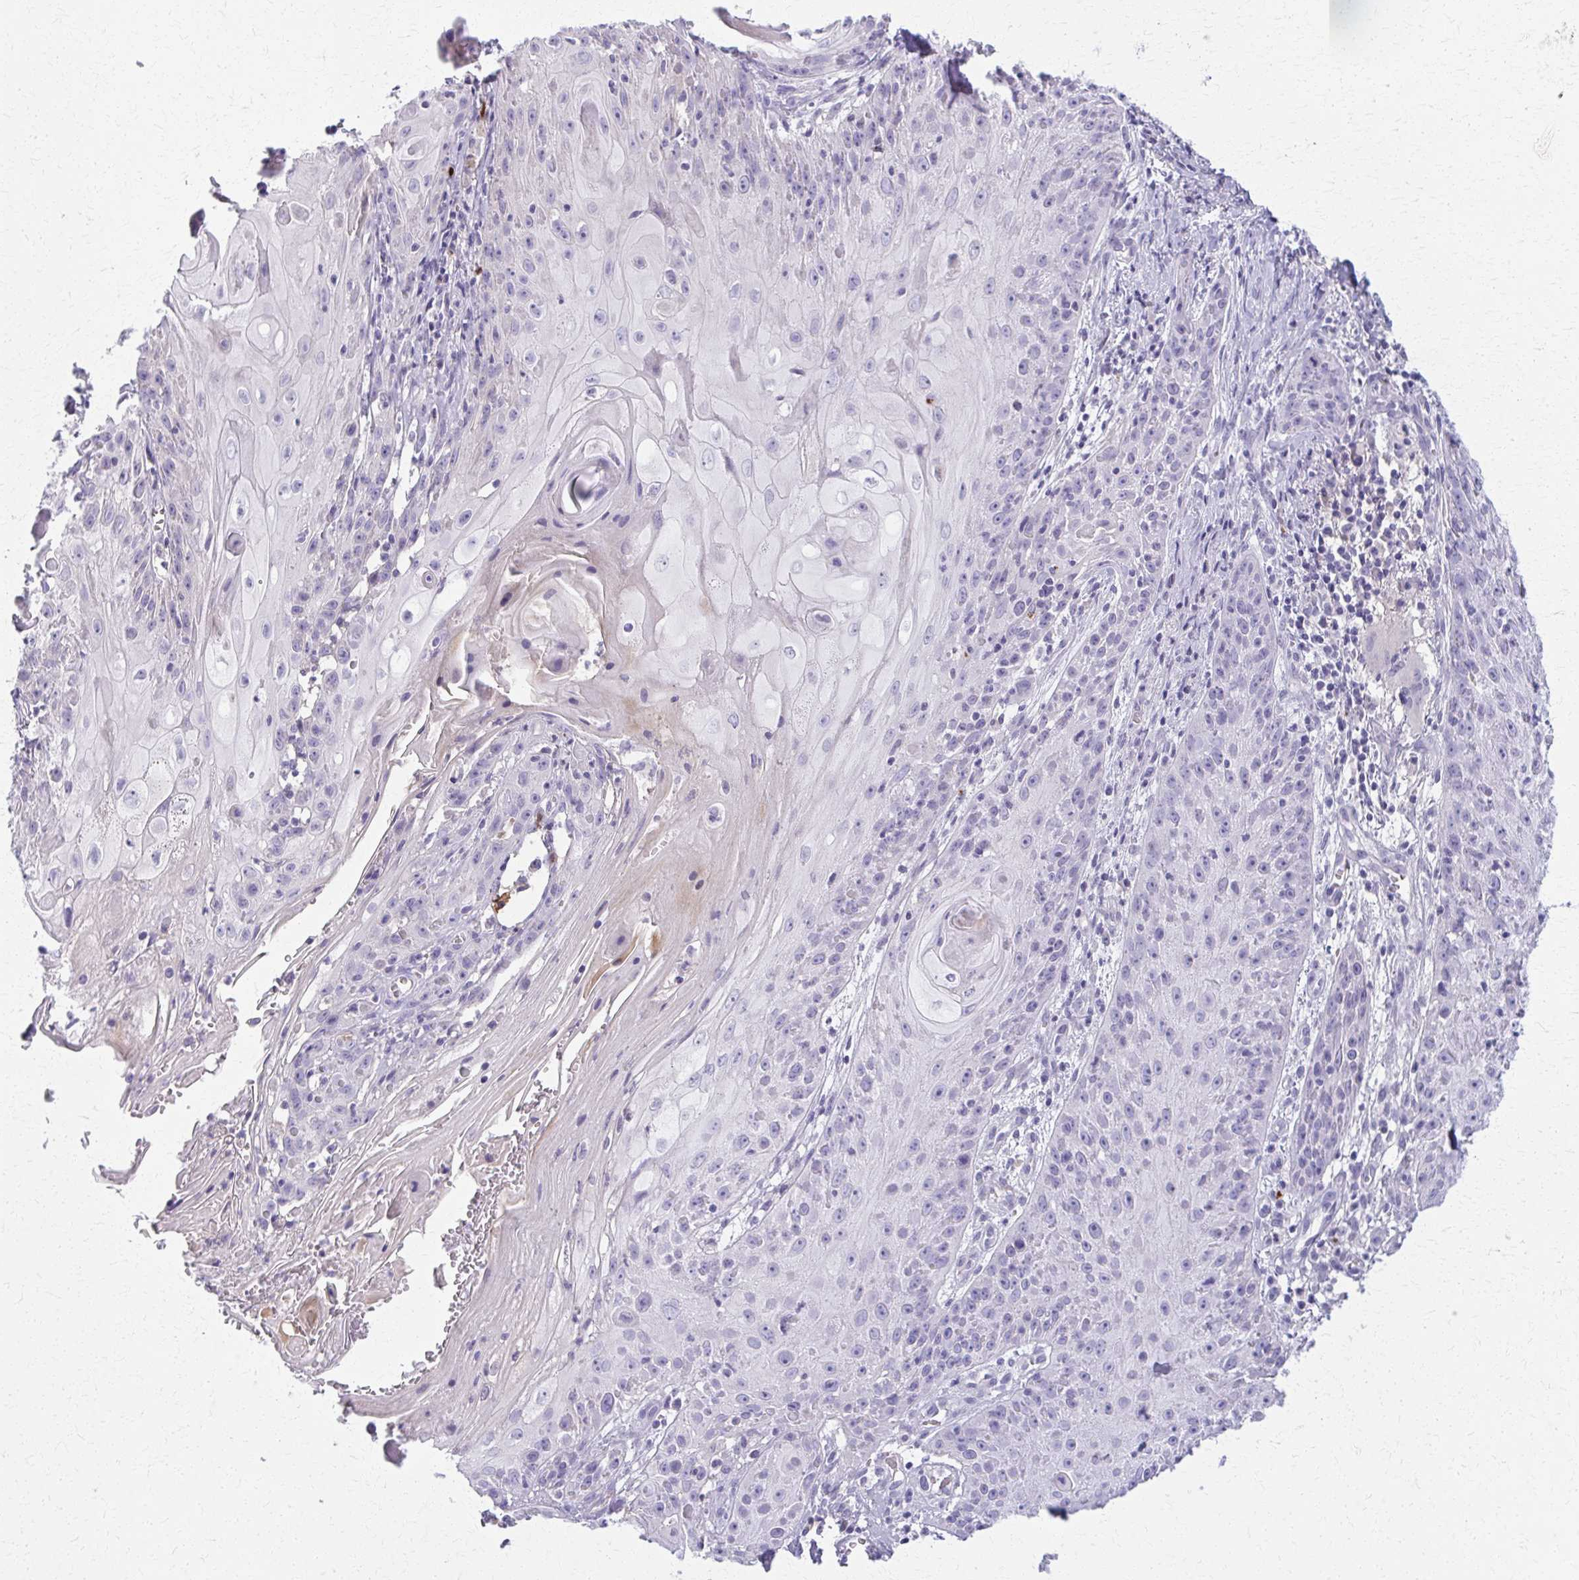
{"staining": {"intensity": "negative", "quantity": "none", "location": "none"}, "tissue": "skin cancer", "cell_type": "Tumor cells", "image_type": "cancer", "snomed": [{"axis": "morphology", "description": "Squamous cell carcinoma, NOS"}, {"axis": "topography", "description": "Skin"}, {"axis": "topography", "description": "Vulva"}], "caption": "The micrograph demonstrates no staining of tumor cells in squamous cell carcinoma (skin).", "gene": "OR4M1", "patient": {"sex": "female", "age": 76}}